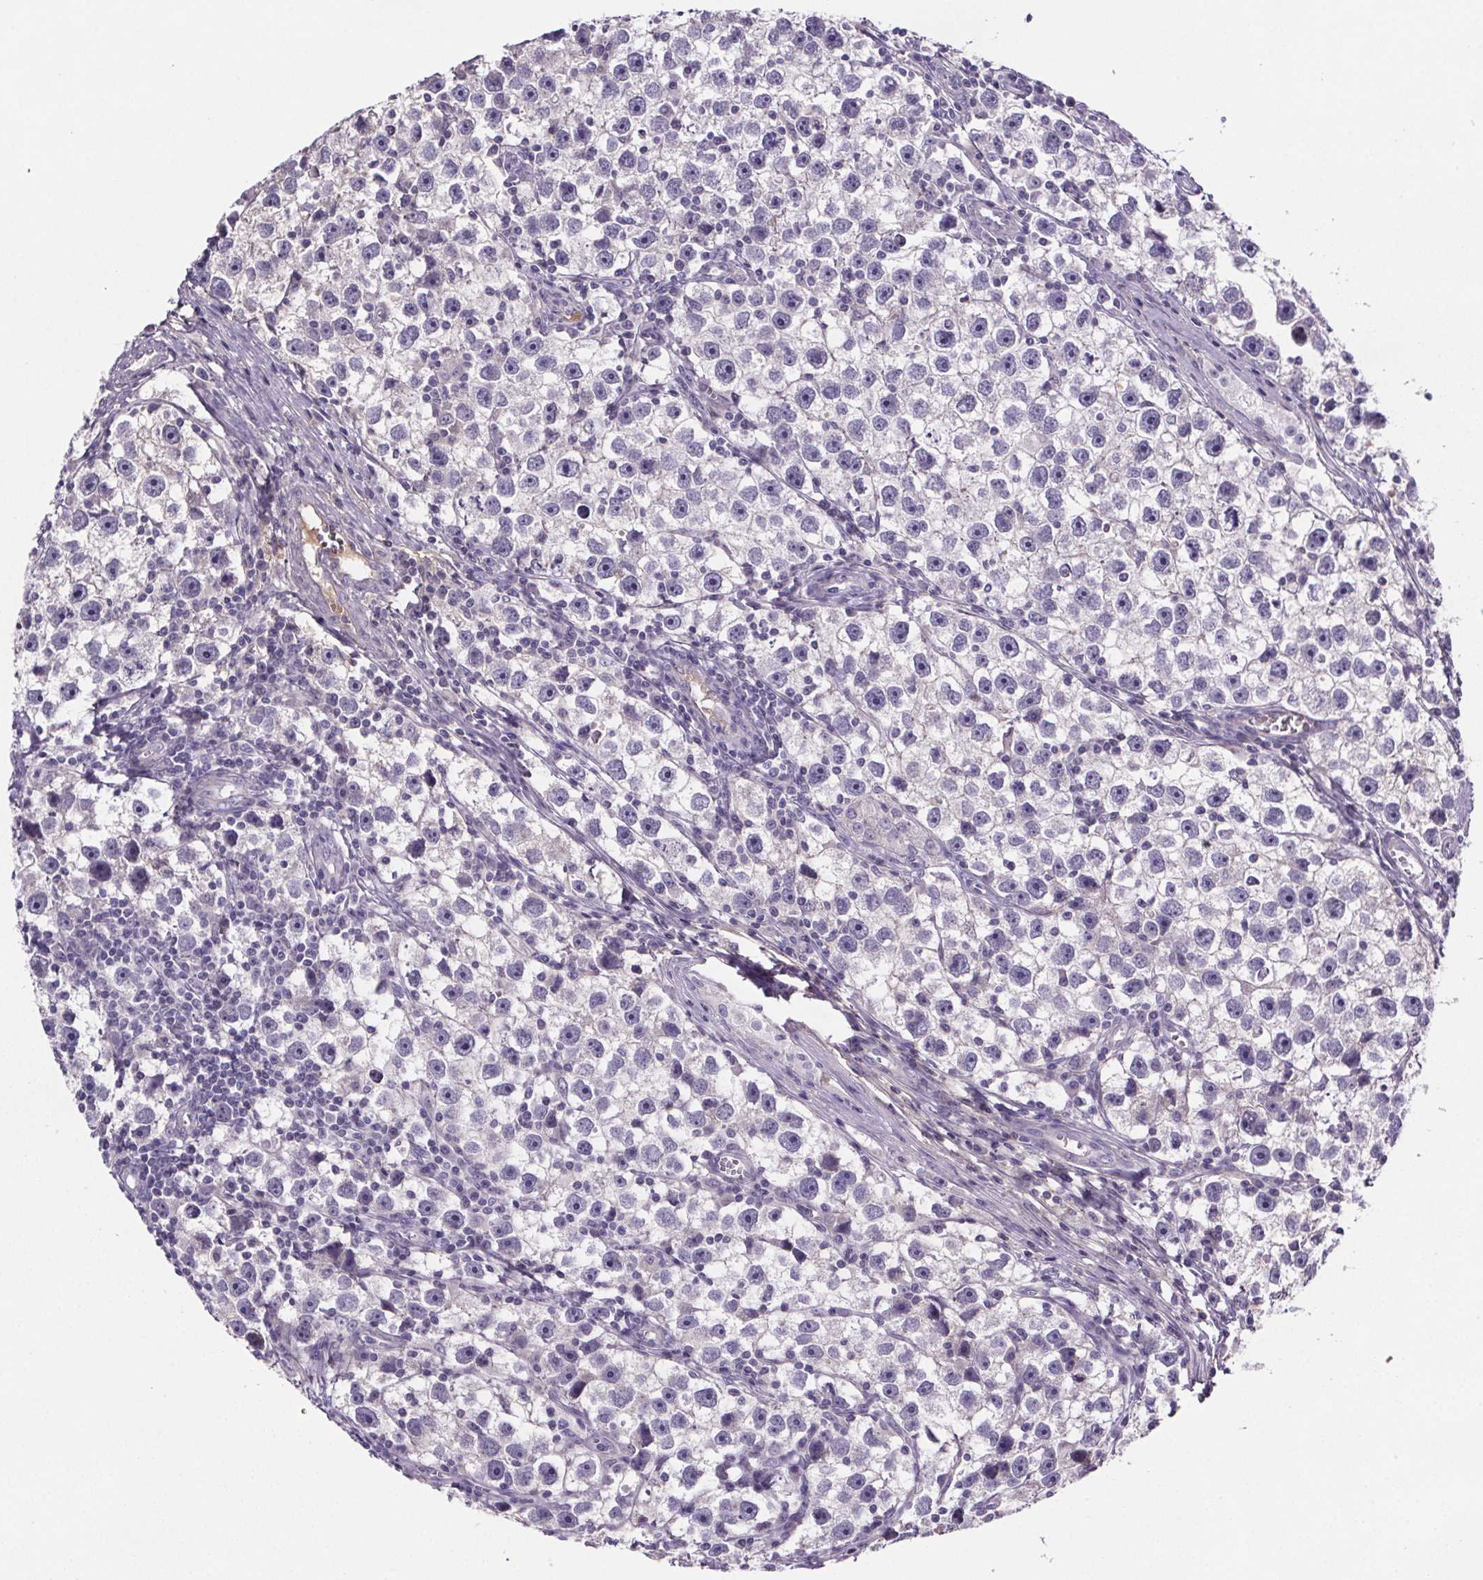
{"staining": {"intensity": "negative", "quantity": "none", "location": "none"}, "tissue": "testis cancer", "cell_type": "Tumor cells", "image_type": "cancer", "snomed": [{"axis": "morphology", "description": "Seminoma, NOS"}, {"axis": "topography", "description": "Testis"}], "caption": "Immunohistochemistry (IHC) photomicrograph of neoplastic tissue: testis cancer stained with DAB (3,3'-diaminobenzidine) reveals no significant protein expression in tumor cells.", "gene": "CUBN", "patient": {"sex": "male", "age": 30}}